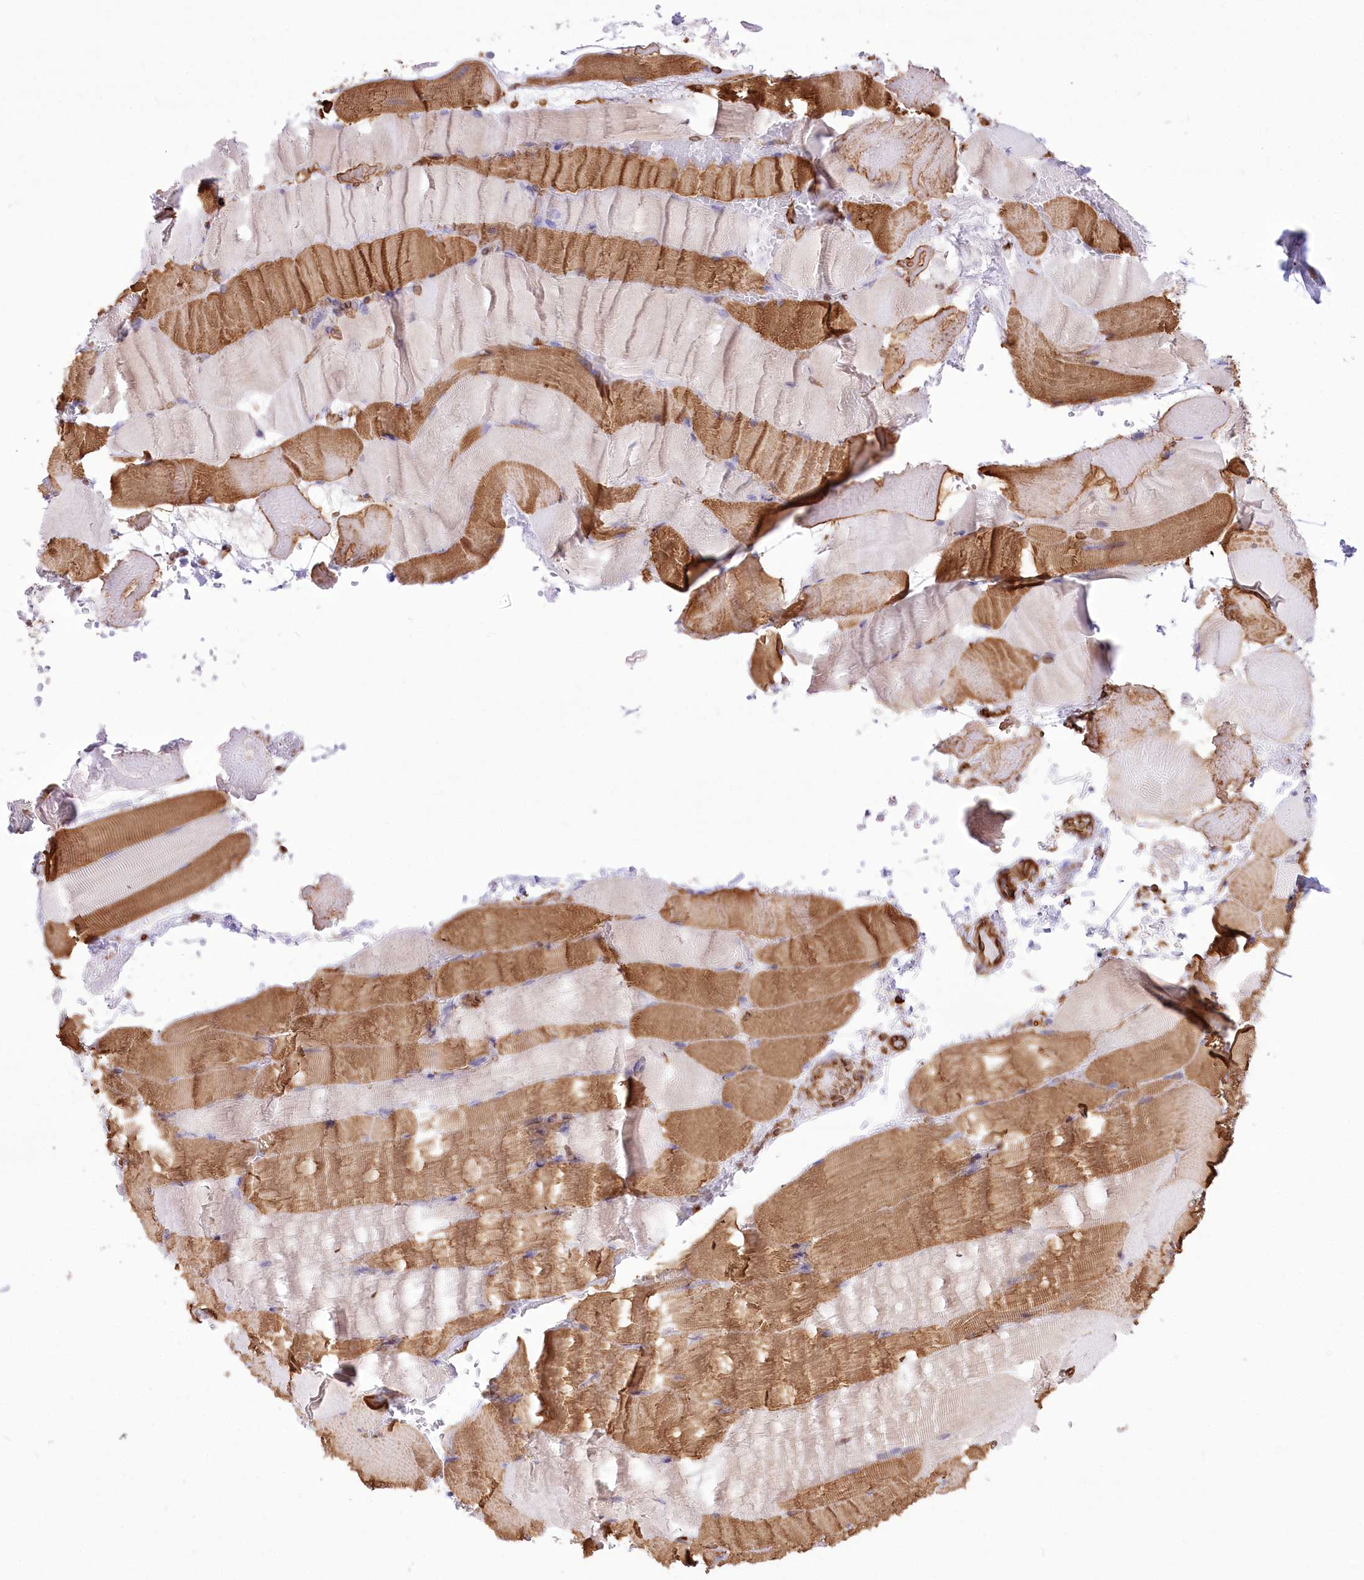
{"staining": {"intensity": "moderate", "quantity": "25%-75%", "location": "cytoplasmic/membranous"}, "tissue": "skeletal muscle", "cell_type": "Myocytes", "image_type": "normal", "snomed": [{"axis": "morphology", "description": "Normal tissue, NOS"}, {"axis": "topography", "description": "Skeletal muscle"}, {"axis": "topography", "description": "Parathyroid gland"}], "caption": "A photomicrograph of skeletal muscle stained for a protein exhibits moderate cytoplasmic/membranous brown staining in myocytes. (DAB IHC, brown staining for protein, blue staining for nuclei).", "gene": "TTC1", "patient": {"sex": "female", "age": 37}}